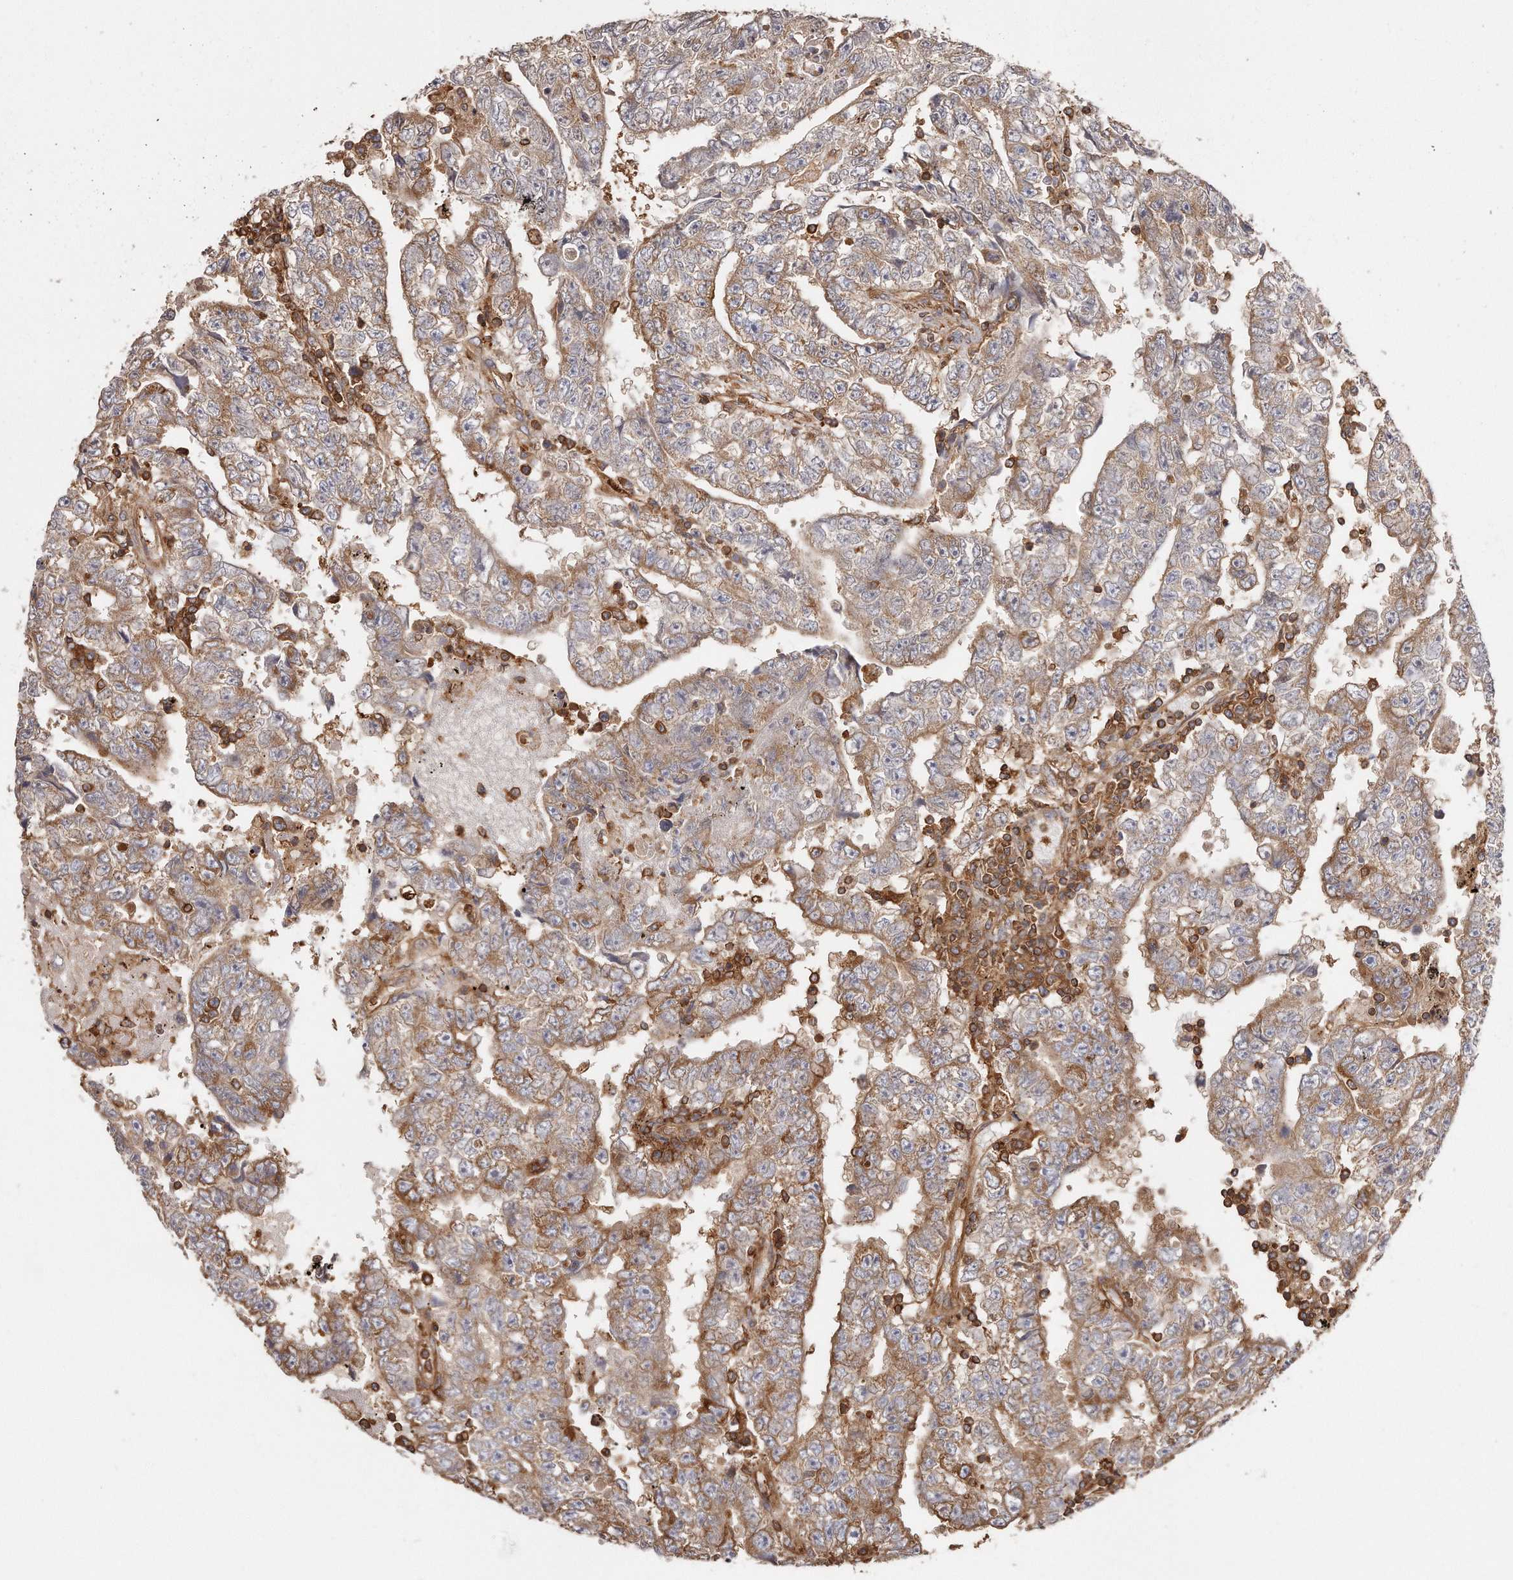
{"staining": {"intensity": "weak", "quantity": "25%-75%", "location": "cytoplasmic/membranous"}, "tissue": "testis cancer", "cell_type": "Tumor cells", "image_type": "cancer", "snomed": [{"axis": "morphology", "description": "Carcinoma, Embryonal, NOS"}, {"axis": "topography", "description": "Testis"}], "caption": "Testis cancer (embryonal carcinoma) stained with immunohistochemistry (IHC) exhibits weak cytoplasmic/membranous positivity in approximately 25%-75% of tumor cells.", "gene": "CAP1", "patient": {"sex": "male", "age": 25}}